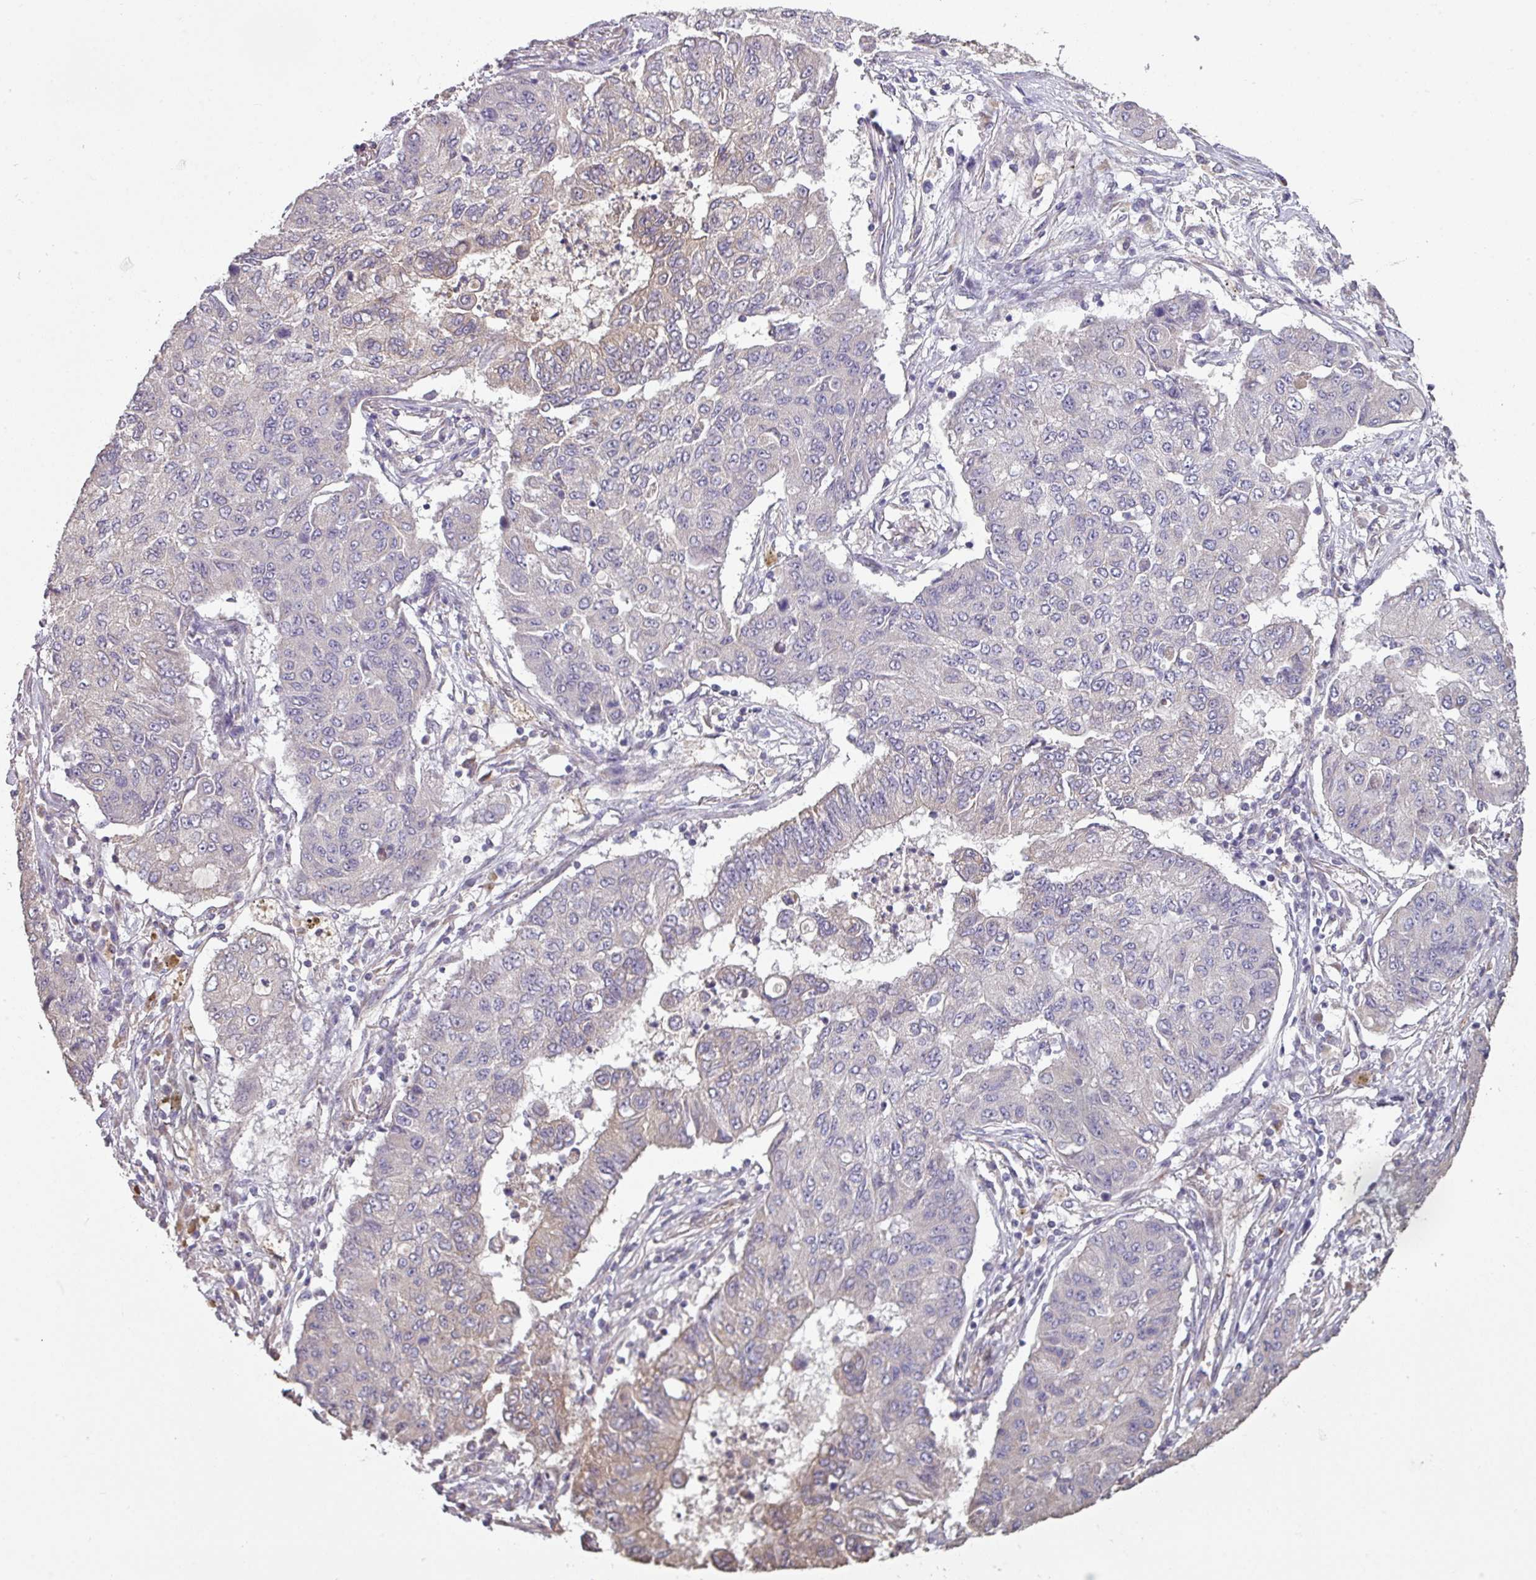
{"staining": {"intensity": "negative", "quantity": "none", "location": "none"}, "tissue": "lung cancer", "cell_type": "Tumor cells", "image_type": "cancer", "snomed": [{"axis": "morphology", "description": "Squamous cell carcinoma, NOS"}, {"axis": "topography", "description": "Lung"}], "caption": "Immunohistochemistry (IHC) histopathology image of lung cancer (squamous cell carcinoma) stained for a protein (brown), which reveals no expression in tumor cells.", "gene": "NHSL2", "patient": {"sex": "male", "age": 74}}